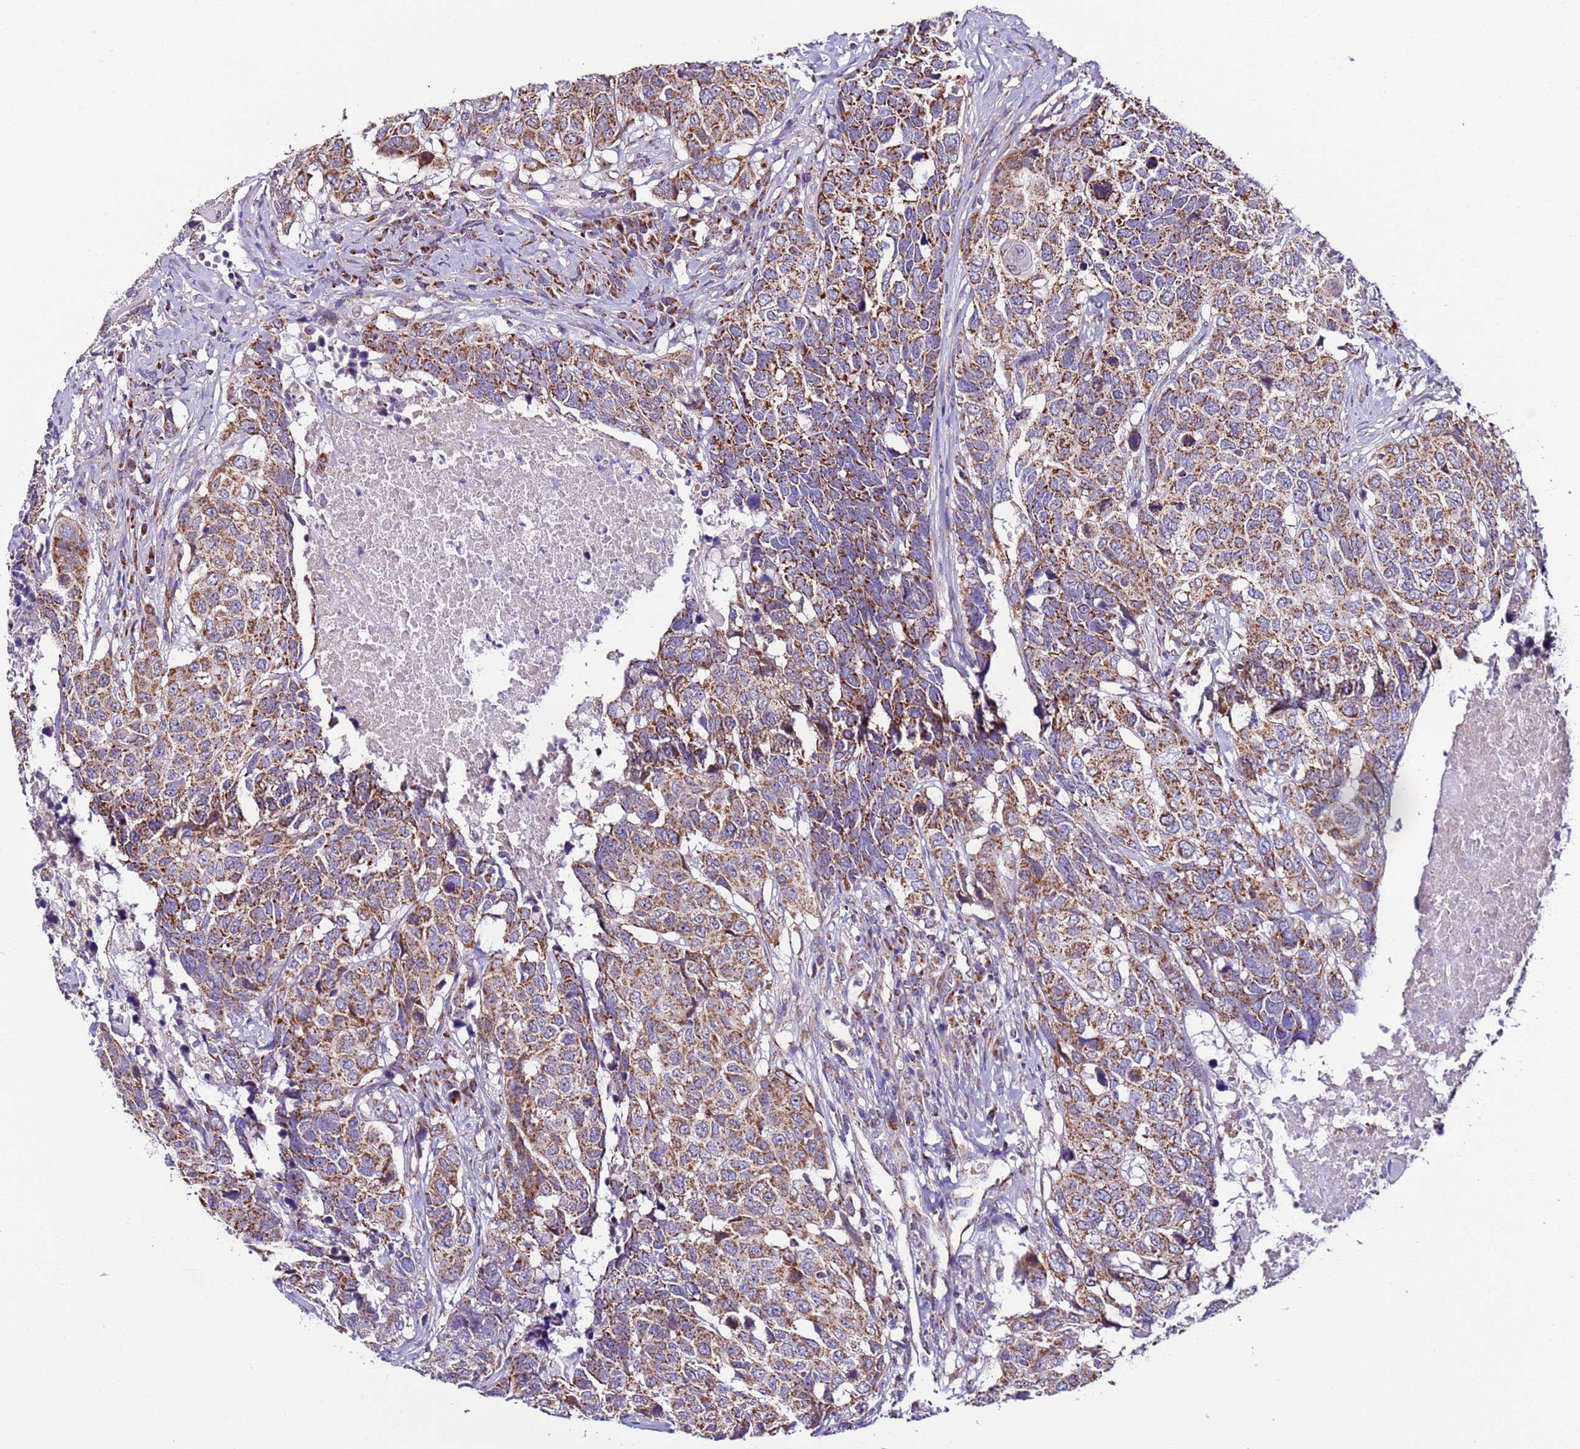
{"staining": {"intensity": "moderate", "quantity": ">75%", "location": "cytoplasmic/membranous"}, "tissue": "head and neck cancer", "cell_type": "Tumor cells", "image_type": "cancer", "snomed": [{"axis": "morphology", "description": "Squamous cell carcinoma, NOS"}, {"axis": "topography", "description": "Head-Neck"}], "caption": "Moderate cytoplasmic/membranous expression is appreciated in about >75% of tumor cells in squamous cell carcinoma (head and neck).", "gene": "AHI1", "patient": {"sex": "male", "age": 66}}